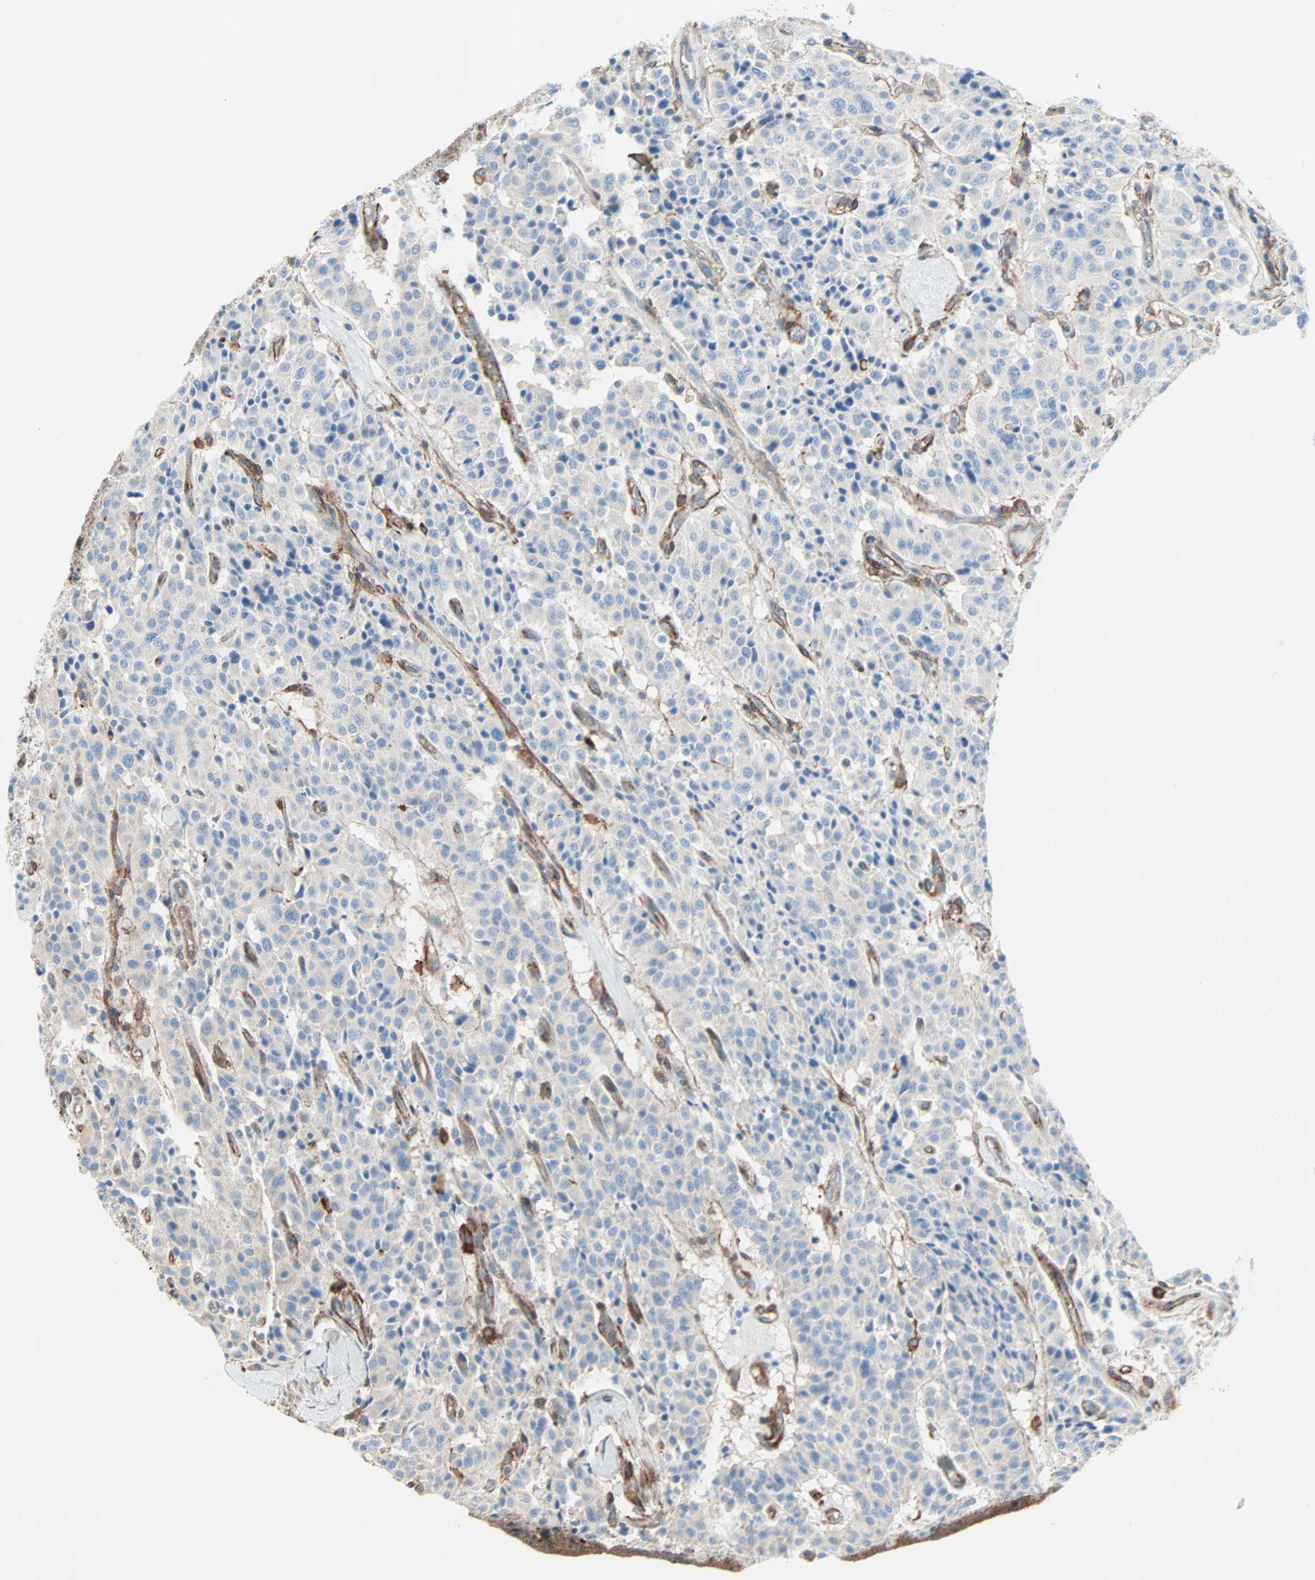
{"staining": {"intensity": "weak", "quantity": "25%-75%", "location": "cytoplasmic/membranous"}, "tissue": "carcinoid", "cell_type": "Tumor cells", "image_type": "cancer", "snomed": [{"axis": "morphology", "description": "Carcinoid, malignant, NOS"}, {"axis": "topography", "description": "Lung"}], "caption": "Malignant carcinoid stained with a protein marker displays weak staining in tumor cells.", "gene": "EPB41L2", "patient": {"sex": "male", "age": 30}}